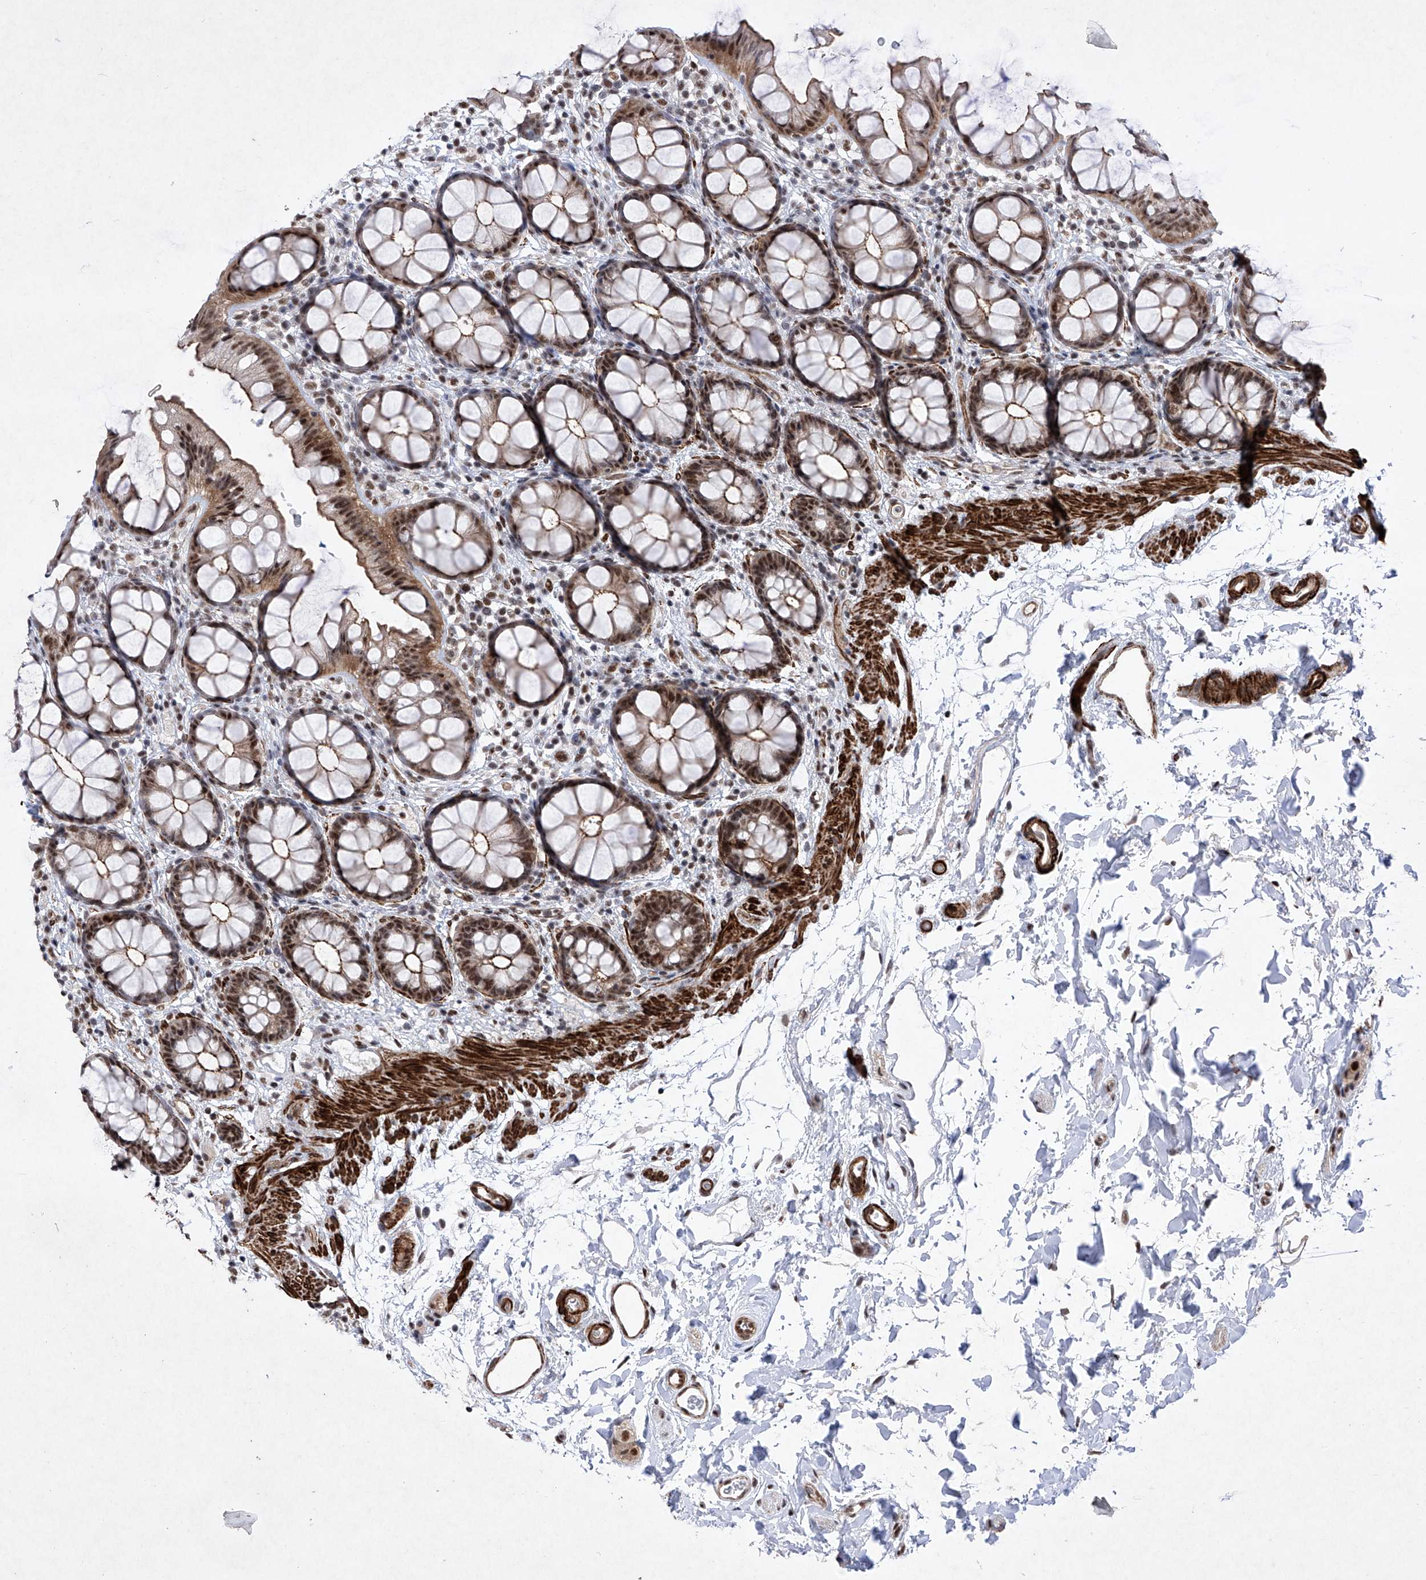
{"staining": {"intensity": "strong", "quantity": ">75%", "location": "cytoplasmic/membranous,nuclear"}, "tissue": "rectum", "cell_type": "Glandular cells", "image_type": "normal", "snomed": [{"axis": "morphology", "description": "Normal tissue, NOS"}, {"axis": "topography", "description": "Rectum"}], "caption": "Benign rectum was stained to show a protein in brown. There is high levels of strong cytoplasmic/membranous,nuclear positivity in approximately >75% of glandular cells.", "gene": "NFATC4", "patient": {"sex": "female", "age": 65}}